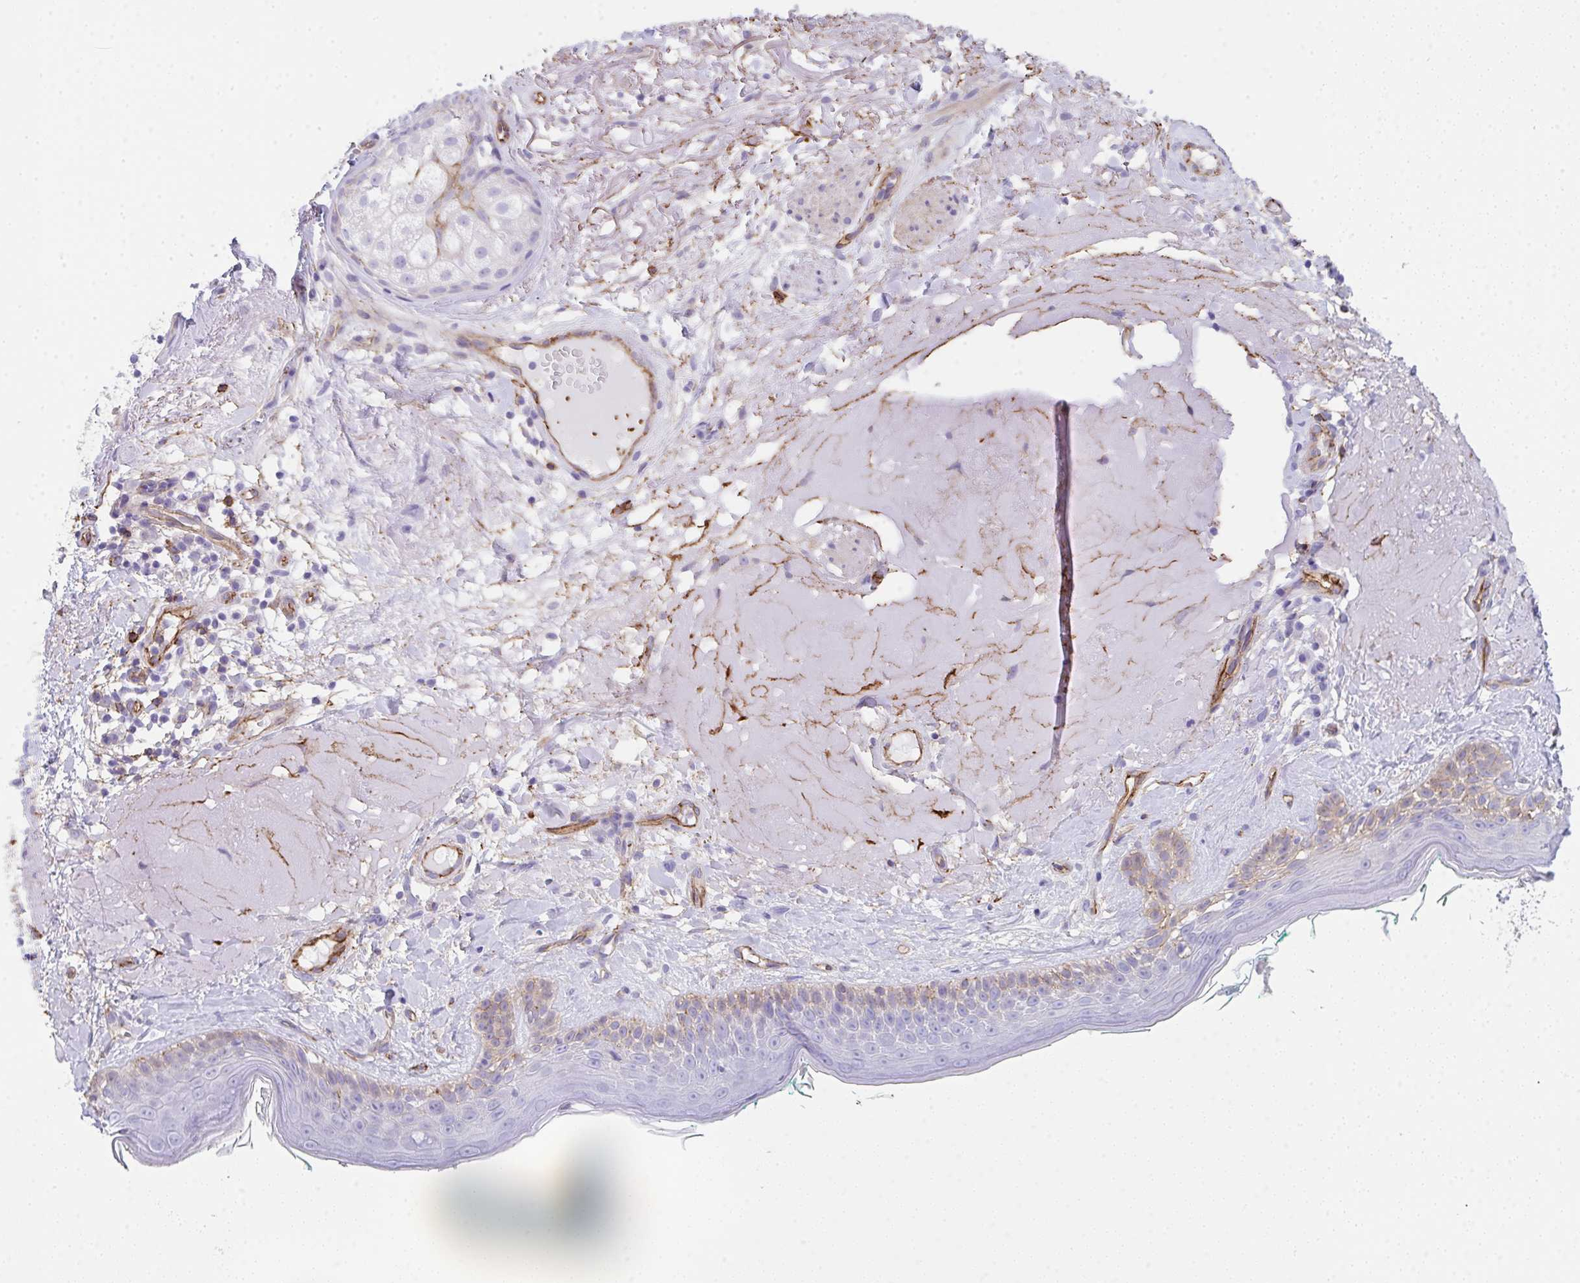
{"staining": {"intensity": "negative", "quantity": "none", "location": "none"}, "tissue": "skin", "cell_type": "Fibroblasts", "image_type": "normal", "snomed": [{"axis": "morphology", "description": "Normal tissue, NOS"}, {"axis": "topography", "description": "Skin"}], "caption": "IHC of normal skin reveals no positivity in fibroblasts. (DAB (3,3'-diaminobenzidine) immunohistochemistry (IHC) visualized using brightfield microscopy, high magnification).", "gene": "DBN1", "patient": {"sex": "male", "age": 73}}